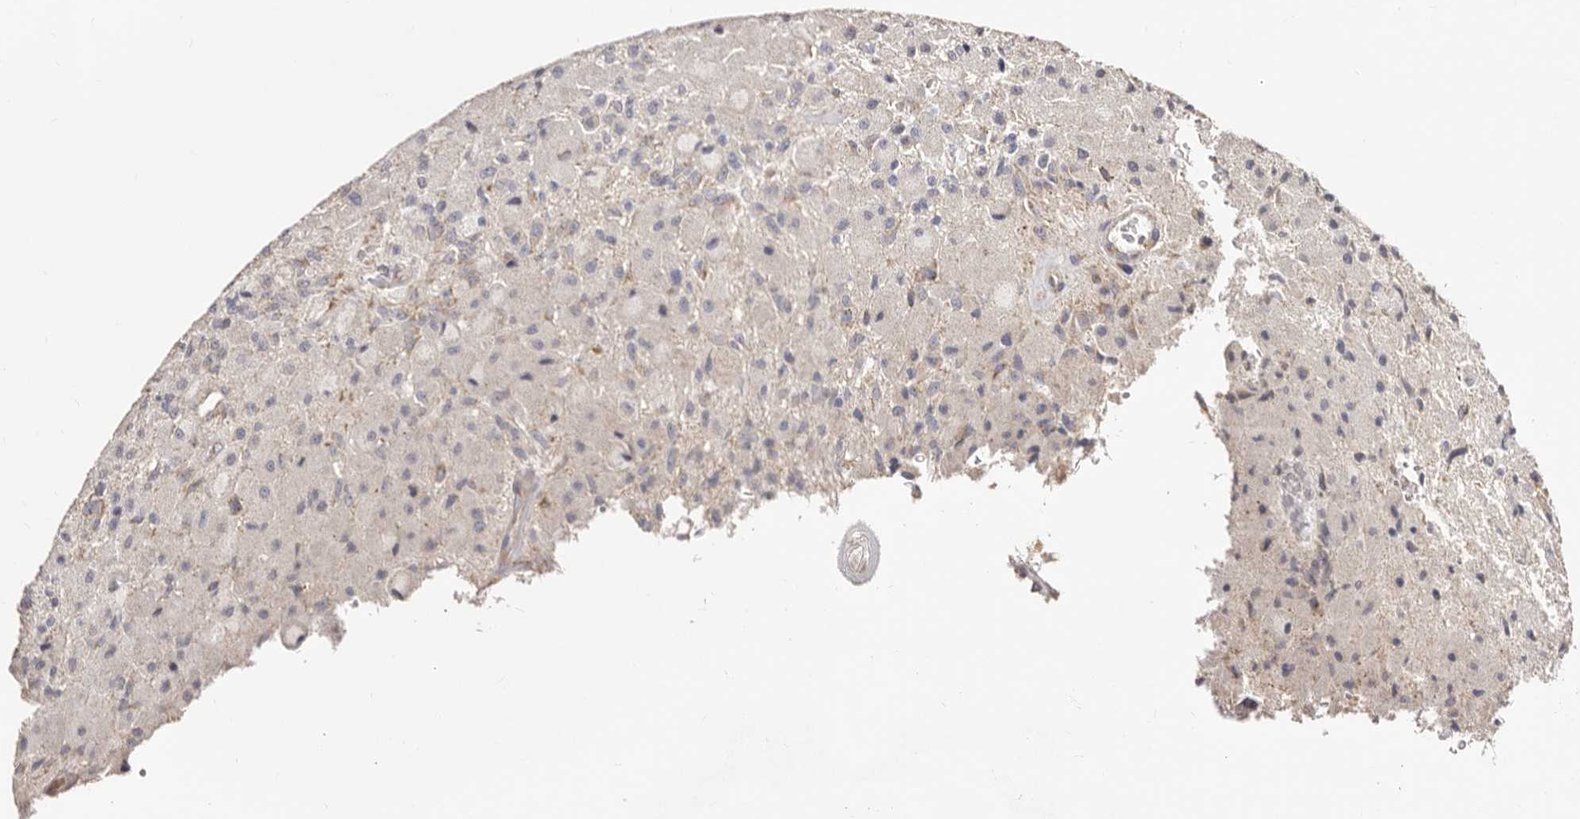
{"staining": {"intensity": "negative", "quantity": "none", "location": "none"}, "tissue": "glioma", "cell_type": "Tumor cells", "image_type": "cancer", "snomed": [{"axis": "morphology", "description": "Normal tissue, NOS"}, {"axis": "morphology", "description": "Glioma, malignant, High grade"}, {"axis": "topography", "description": "Cerebral cortex"}], "caption": "High magnification brightfield microscopy of glioma stained with DAB (brown) and counterstained with hematoxylin (blue): tumor cells show no significant positivity.", "gene": "BAIAP2L1", "patient": {"sex": "male", "age": 77}}